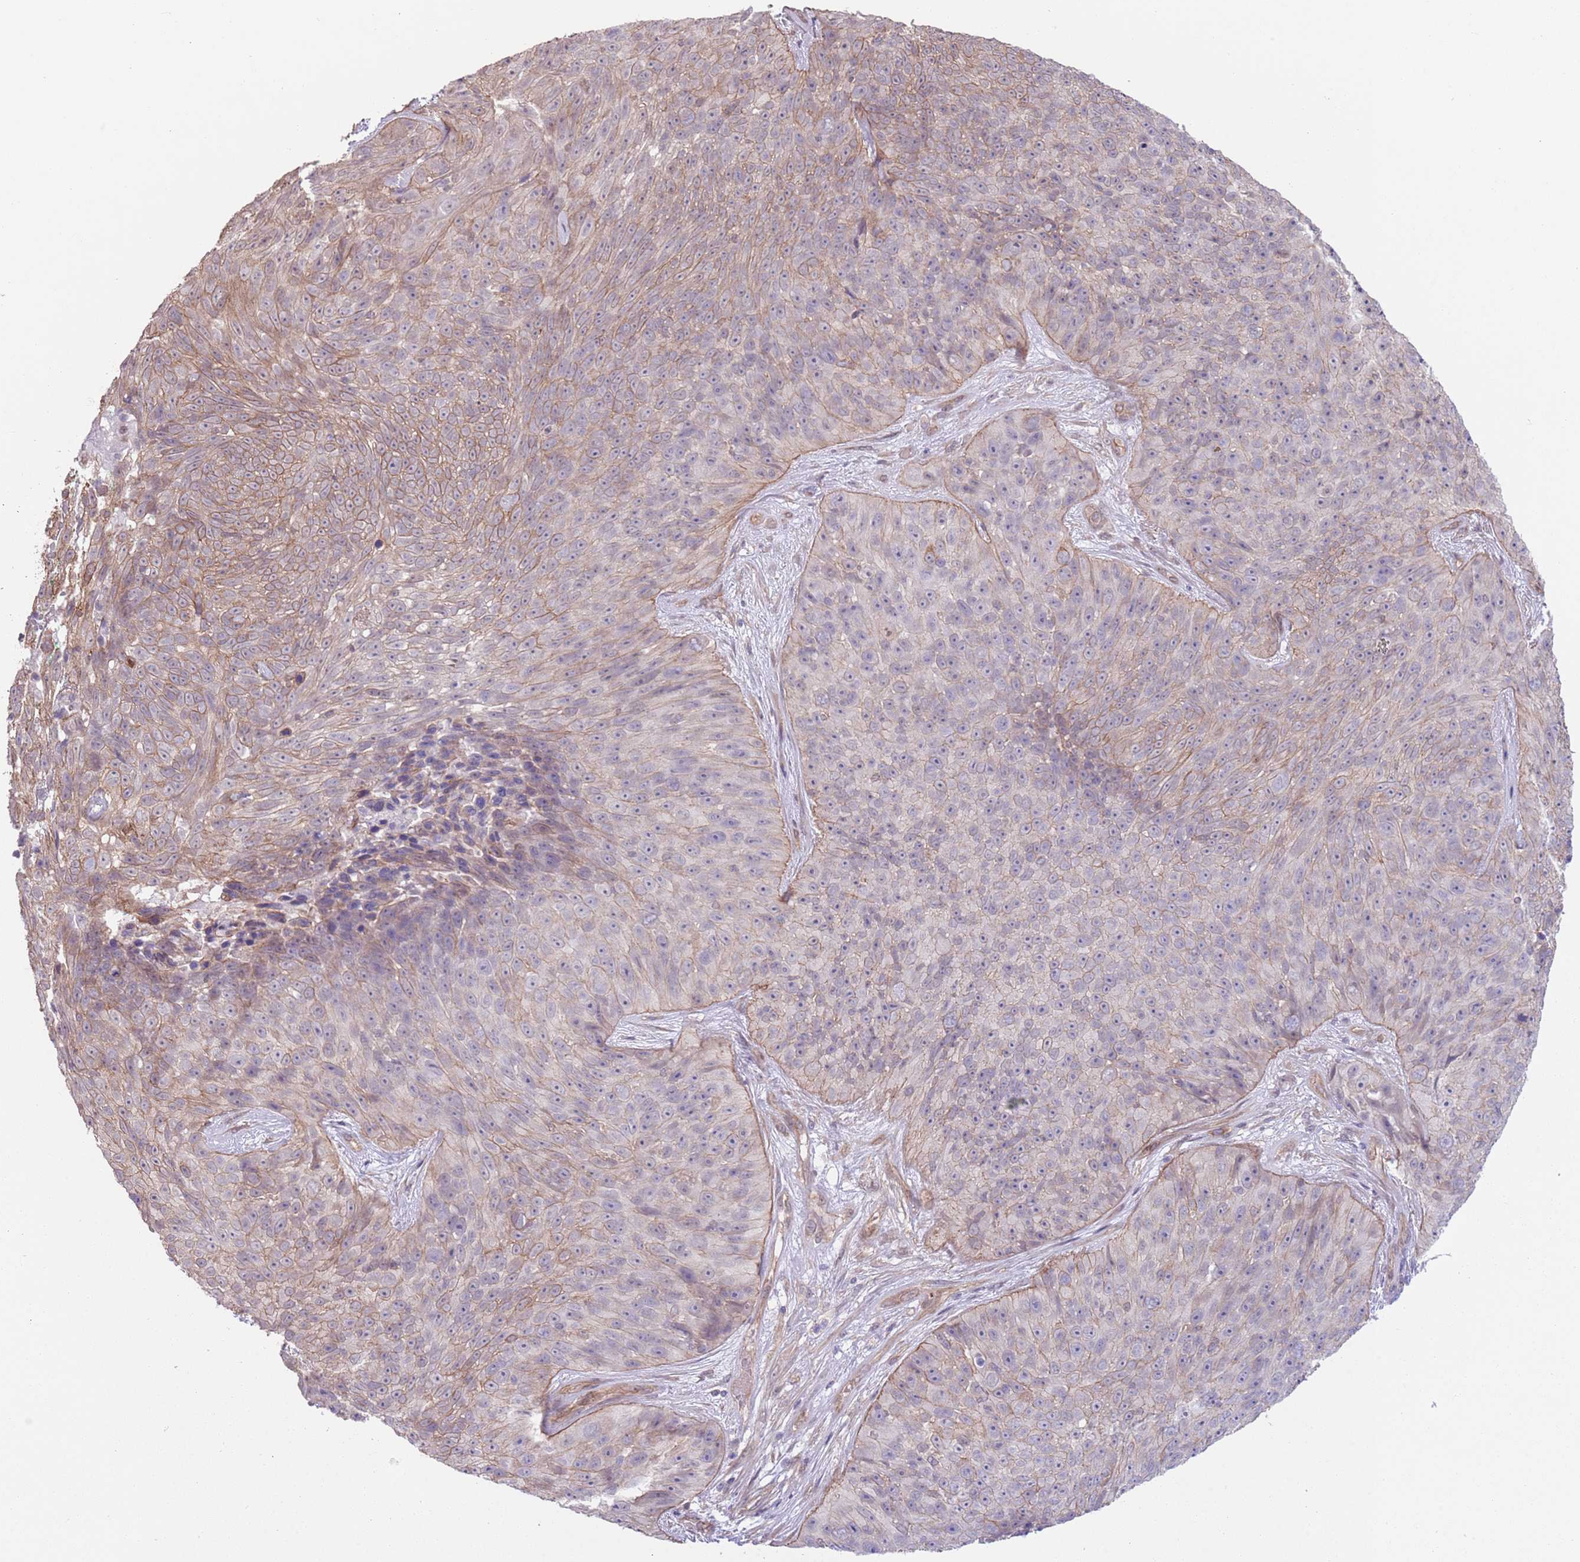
{"staining": {"intensity": "weak", "quantity": "25%-75%", "location": "cytoplasmic/membranous"}, "tissue": "skin cancer", "cell_type": "Tumor cells", "image_type": "cancer", "snomed": [{"axis": "morphology", "description": "Squamous cell carcinoma, NOS"}, {"axis": "topography", "description": "Skin"}], "caption": "IHC histopathology image of skin cancer (squamous cell carcinoma) stained for a protein (brown), which displays low levels of weak cytoplasmic/membranous expression in approximately 25%-75% of tumor cells.", "gene": "CREBZF", "patient": {"sex": "female", "age": 87}}